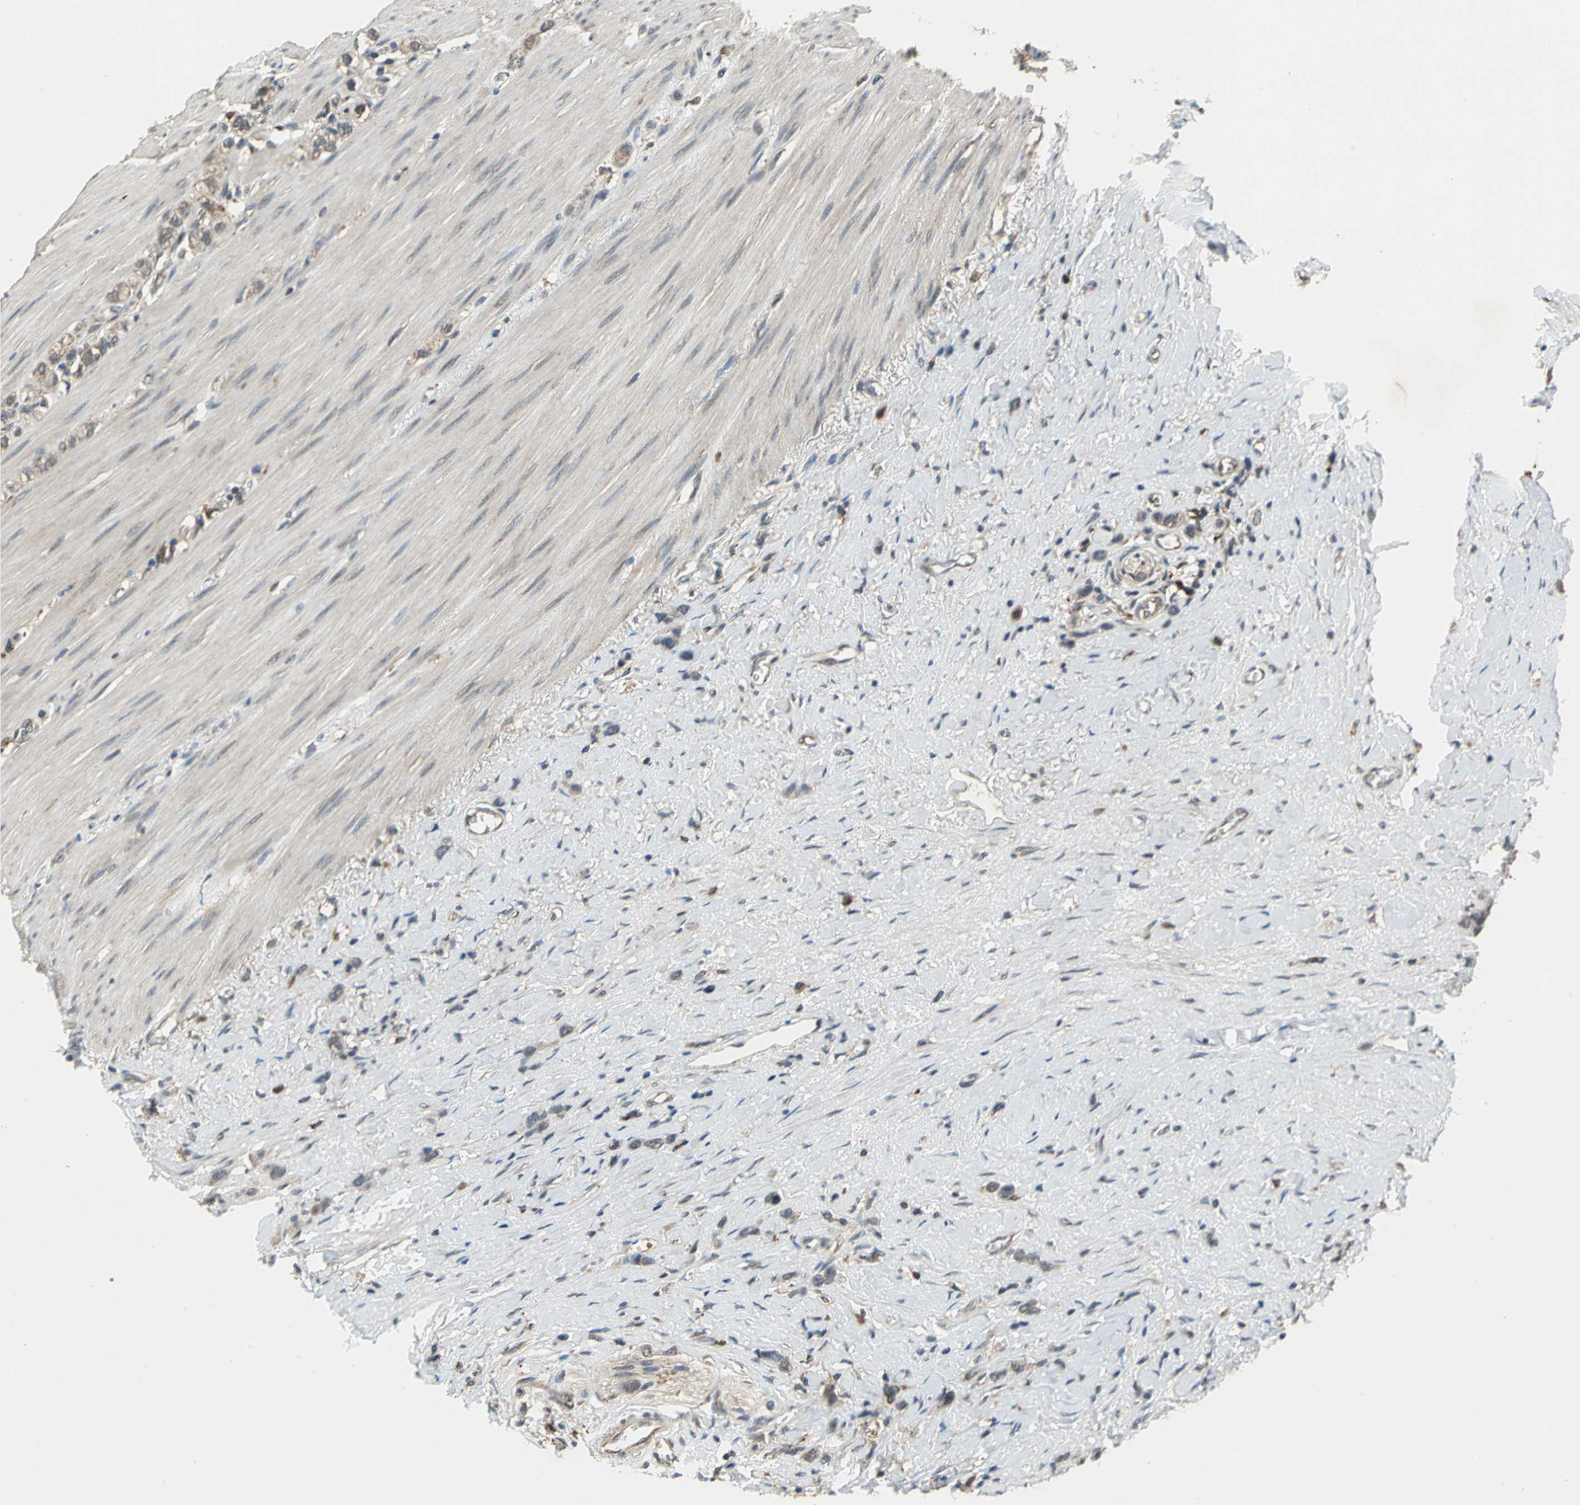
{"staining": {"intensity": "moderate", "quantity": ">75%", "location": "cytoplasmic/membranous"}, "tissue": "stomach cancer", "cell_type": "Tumor cells", "image_type": "cancer", "snomed": [{"axis": "morphology", "description": "Normal tissue, NOS"}, {"axis": "morphology", "description": "Adenocarcinoma, NOS"}, {"axis": "morphology", "description": "Adenocarcinoma, High grade"}, {"axis": "topography", "description": "Stomach, upper"}, {"axis": "topography", "description": "Stomach"}], "caption": "Protein staining of stomach cancer (adenocarcinoma (high-grade)) tissue reveals moderate cytoplasmic/membranous staining in approximately >75% of tumor cells.", "gene": "NFKBIE", "patient": {"sex": "female", "age": 65}}